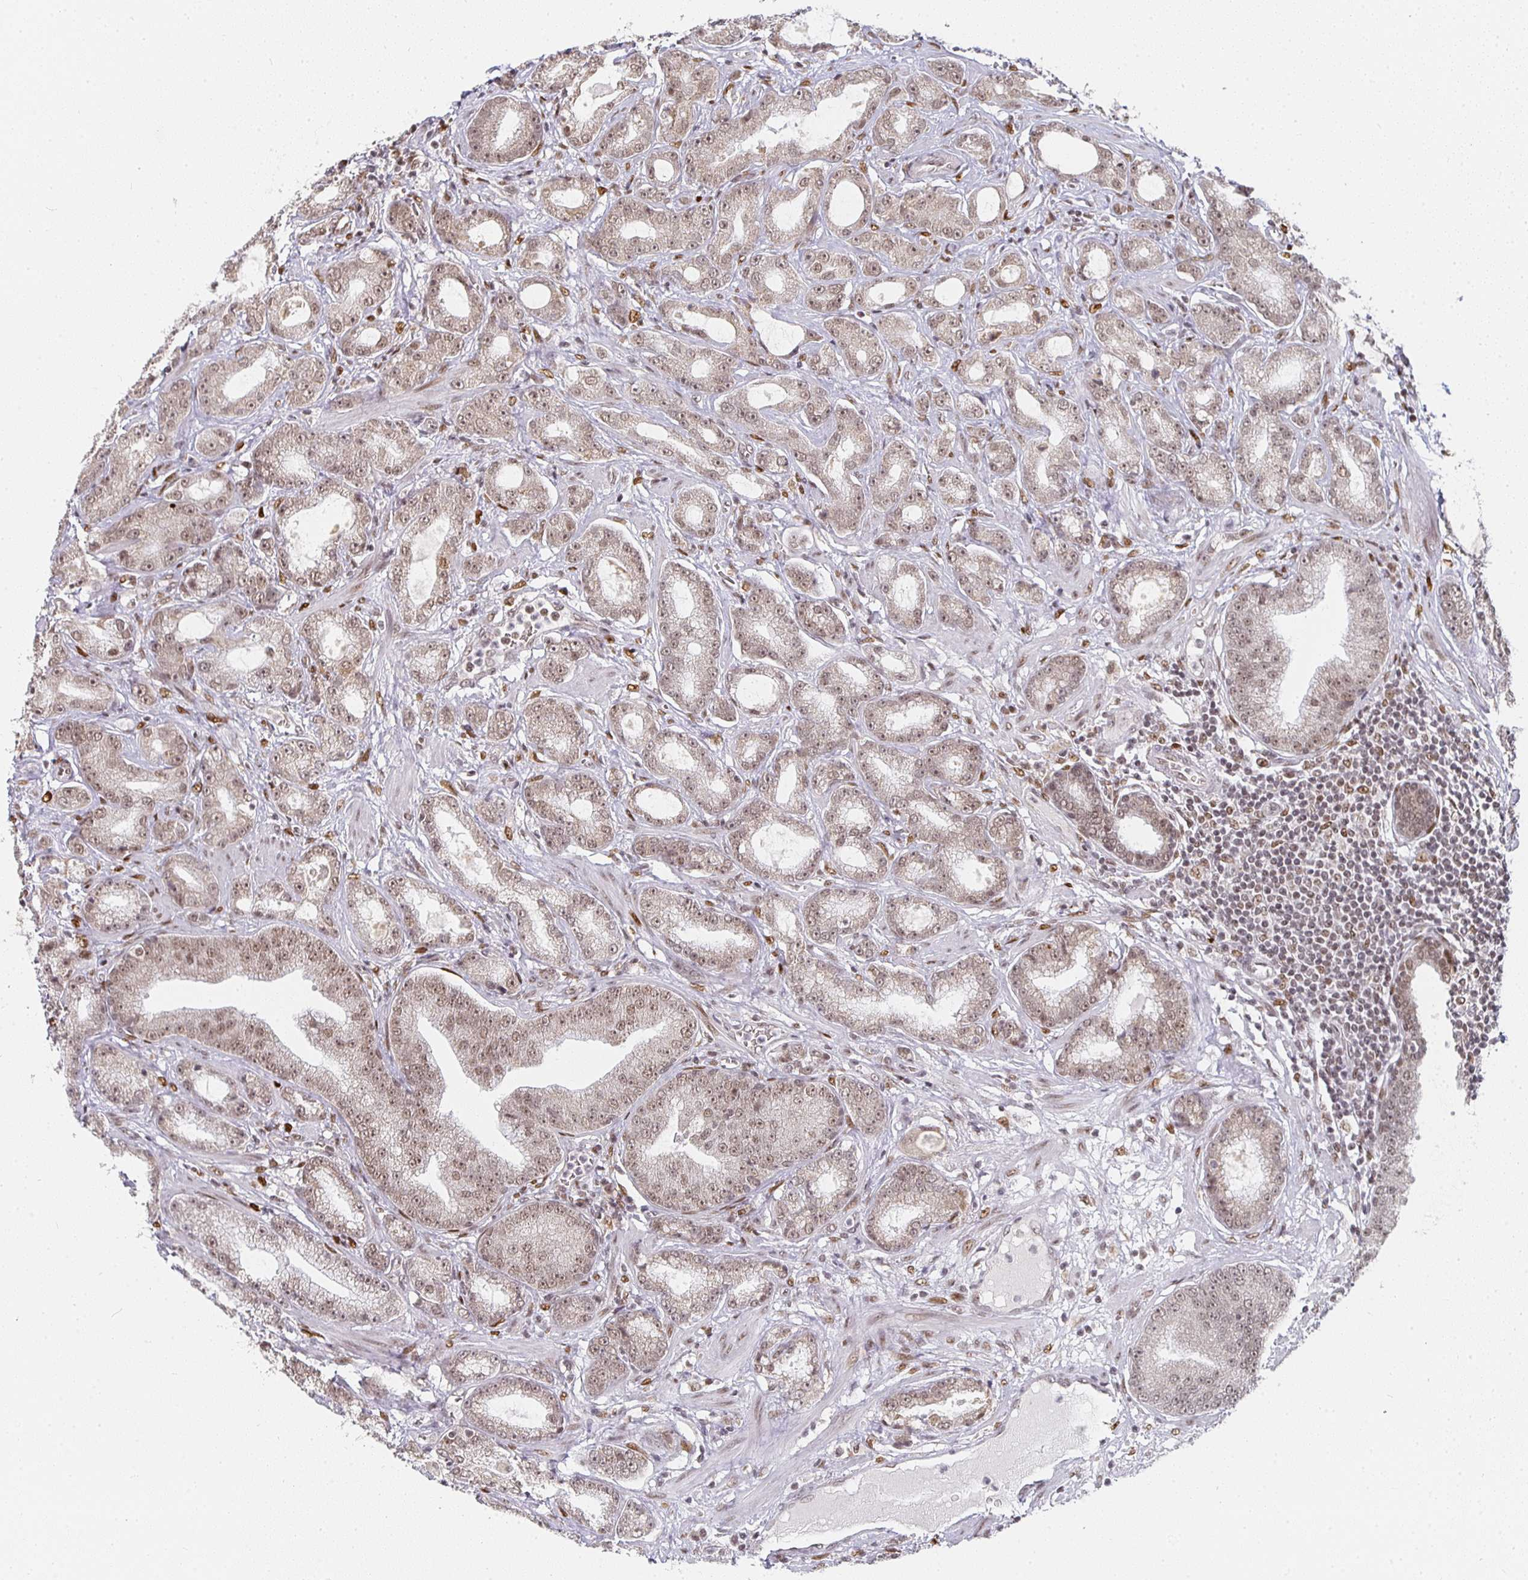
{"staining": {"intensity": "weak", "quantity": ">75%", "location": "nuclear"}, "tissue": "prostate cancer", "cell_type": "Tumor cells", "image_type": "cancer", "snomed": [{"axis": "morphology", "description": "Adenocarcinoma, High grade"}, {"axis": "topography", "description": "Prostate"}], "caption": "Prostate cancer (adenocarcinoma (high-grade)) tissue reveals weak nuclear positivity in about >75% of tumor cells", "gene": "SMARCA2", "patient": {"sex": "male", "age": 65}}